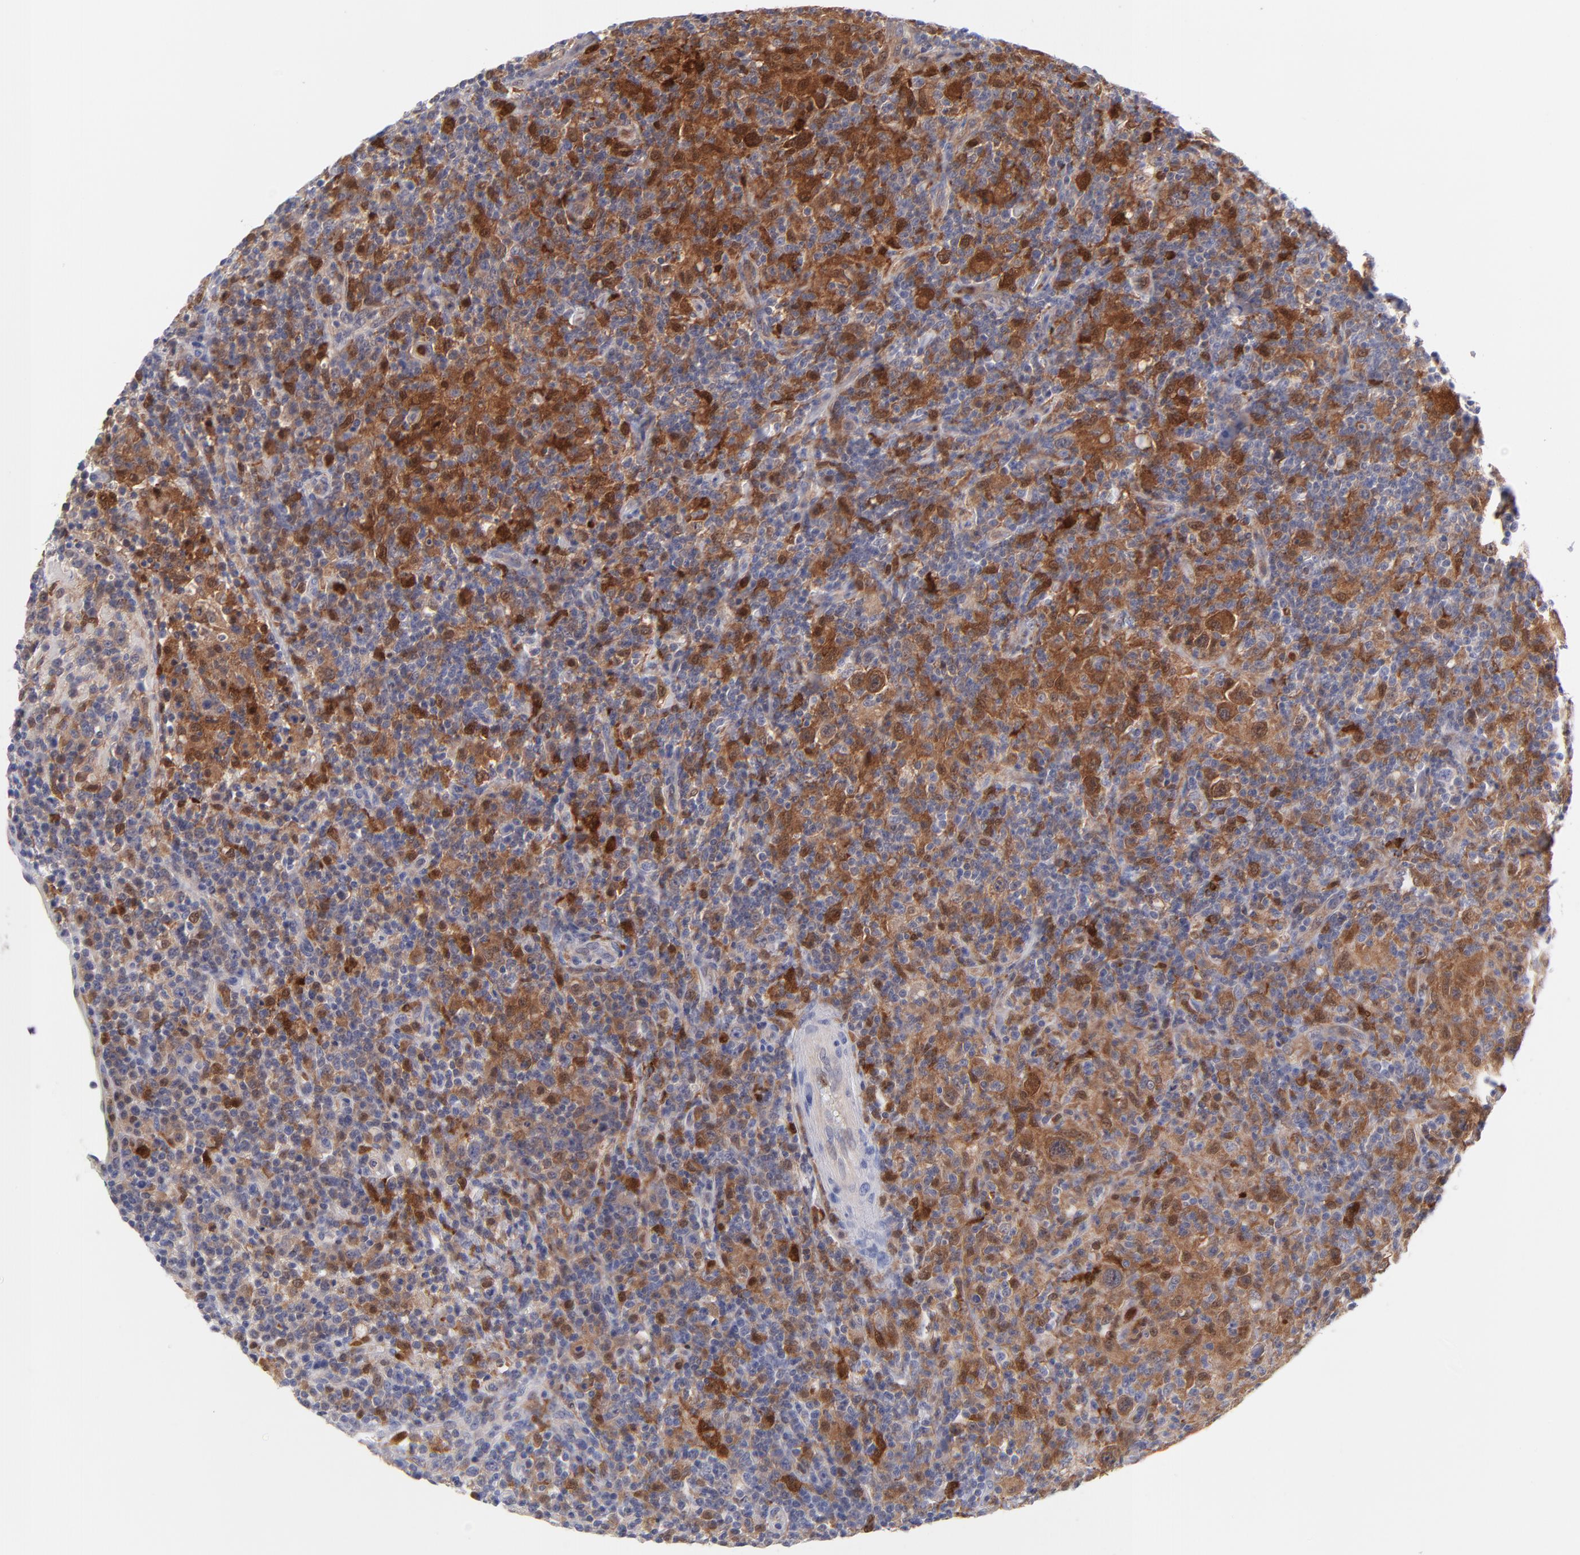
{"staining": {"intensity": "strong", "quantity": ">75%", "location": "cytoplasmic/membranous,nuclear"}, "tissue": "lymphoma", "cell_type": "Tumor cells", "image_type": "cancer", "snomed": [{"axis": "morphology", "description": "Hodgkin's disease, NOS"}, {"axis": "topography", "description": "Lymph node"}], "caption": "Immunohistochemistry (IHC) staining of Hodgkin's disease, which reveals high levels of strong cytoplasmic/membranous and nuclear staining in approximately >75% of tumor cells indicating strong cytoplasmic/membranous and nuclear protein expression. The staining was performed using DAB (3,3'-diaminobenzidine) (brown) for protein detection and nuclei were counterstained in hematoxylin (blue).", "gene": "BID", "patient": {"sex": "male", "age": 65}}